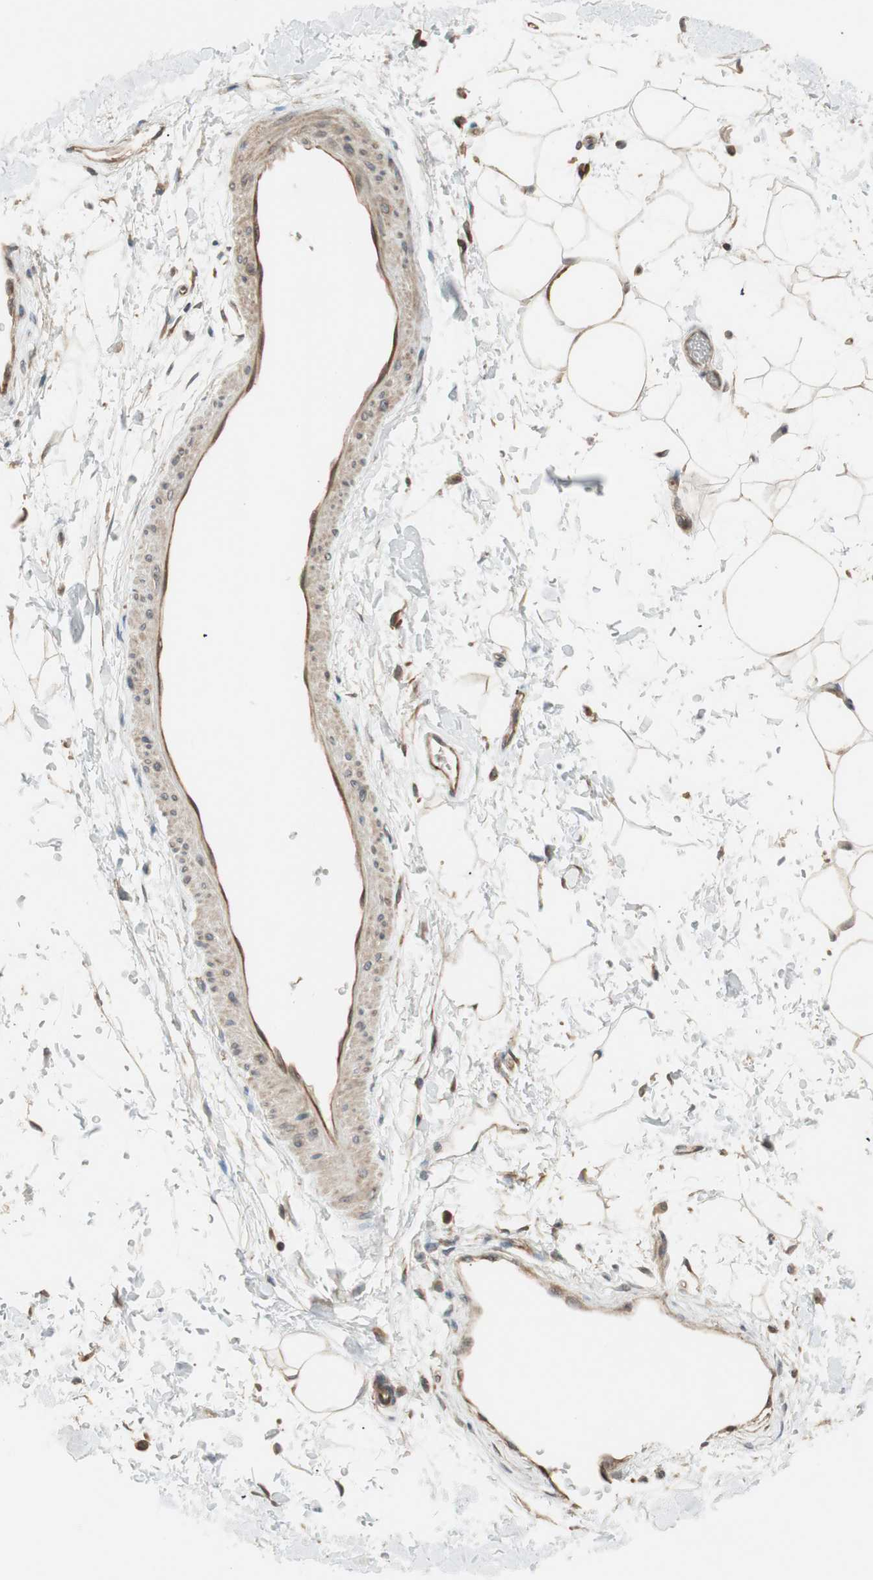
{"staining": {"intensity": "weak", "quantity": "25%-75%", "location": "cytoplasmic/membranous"}, "tissue": "adipose tissue", "cell_type": "Adipocytes", "image_type": "normal", "snomed": [{"axis": "morphology", "description": "Normal tissue, NOS"}, {"axis": "topography", "description": "Soft tissue"}], "caption": "Weak cytoplasmic/membranous expression for a protein is seen in approximately 25%-75% of adipocytes of unremarkable adipose tissue using immunohistochemistry.", "gene": "ATP6AP2", "patient": {"sex": "male", "age": 72}}